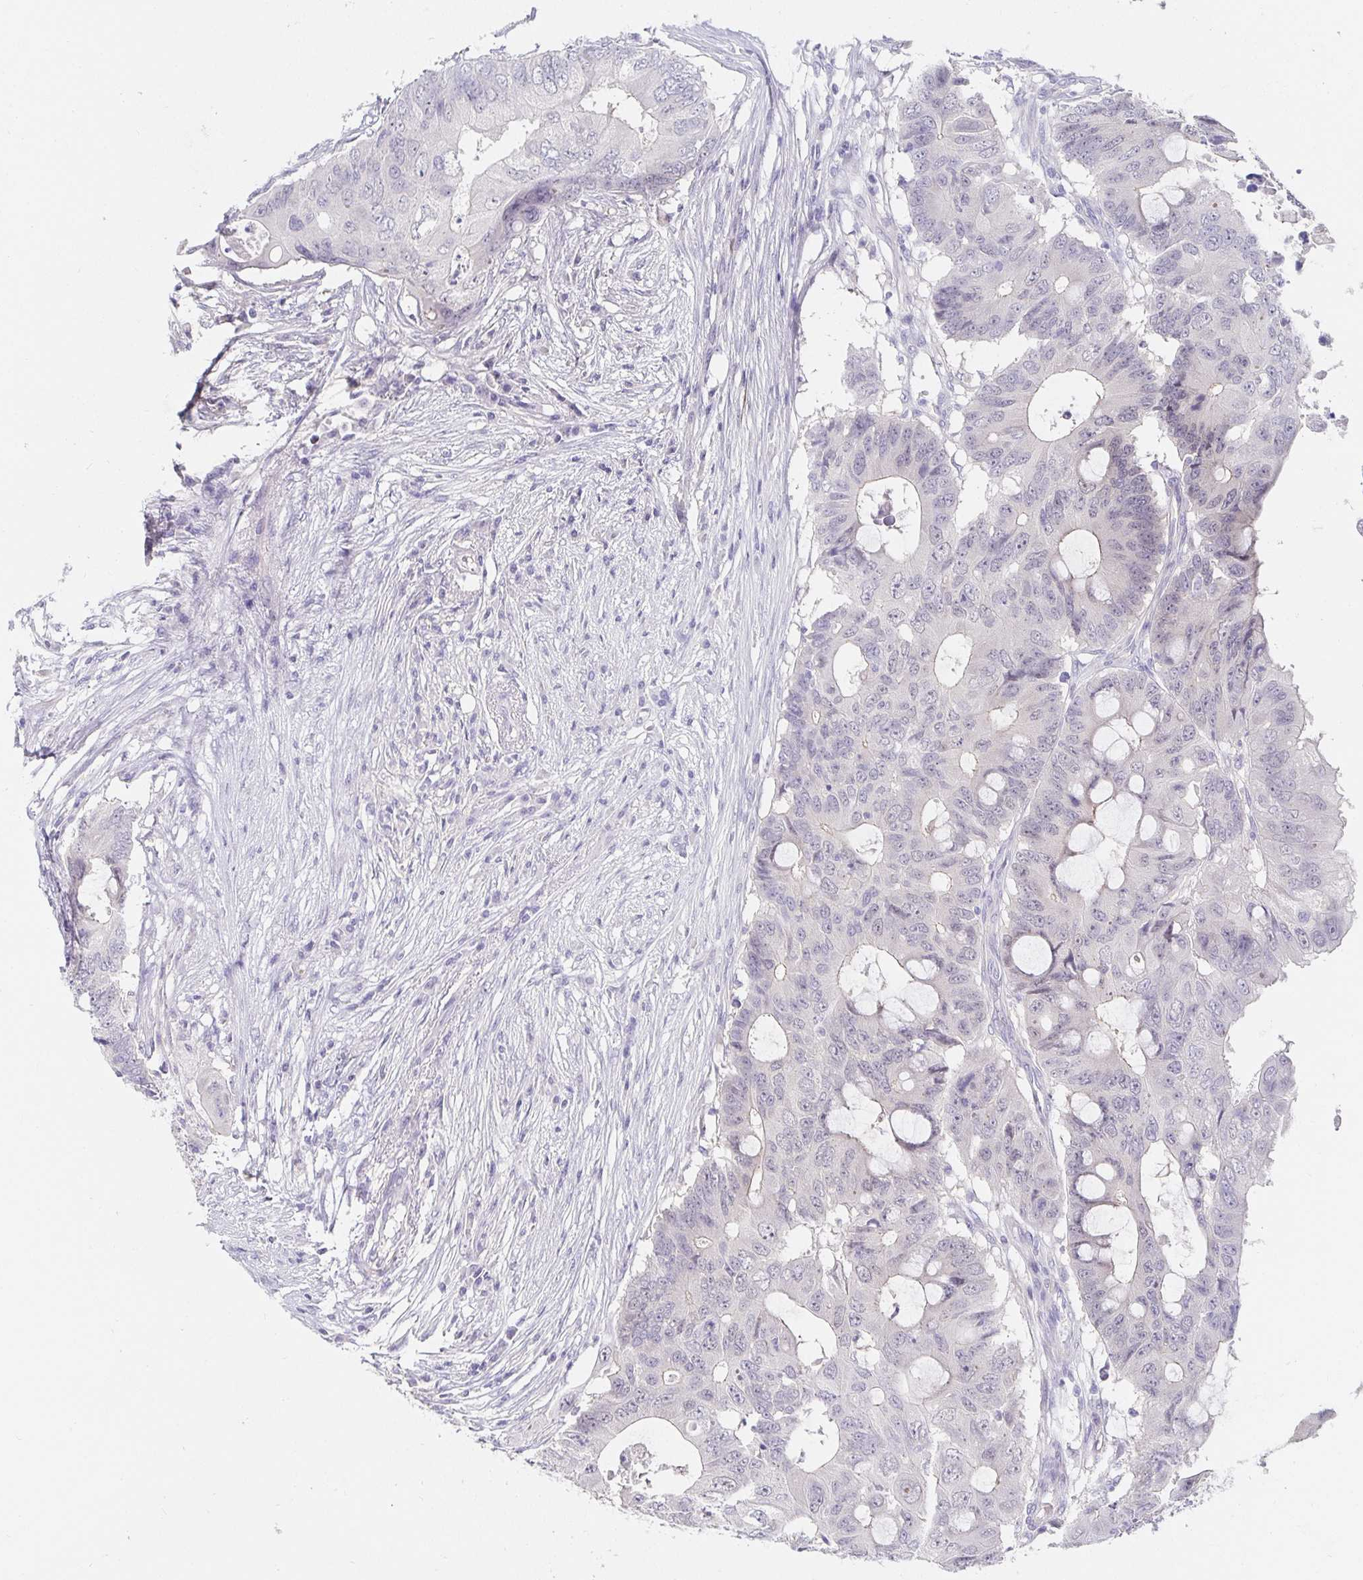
{"staining": {"intensity": "negative", "quantity": "none", "location": "none"}, "tissue": "colorectal cancer", "cell_type": "Tumor cells", "image_type": "cancer", "snomed": [{"axis": "morphology", "description": "Adenocarcinoma, NOS"}, {"axis": "topography", "description": "Colon"}], "caption": "A histopathology image of human colorectal adenocarcinoma is negative for staining in tumor cells.", "gene": "PDX1", "patient": {"sex": "male", "age": 71}}